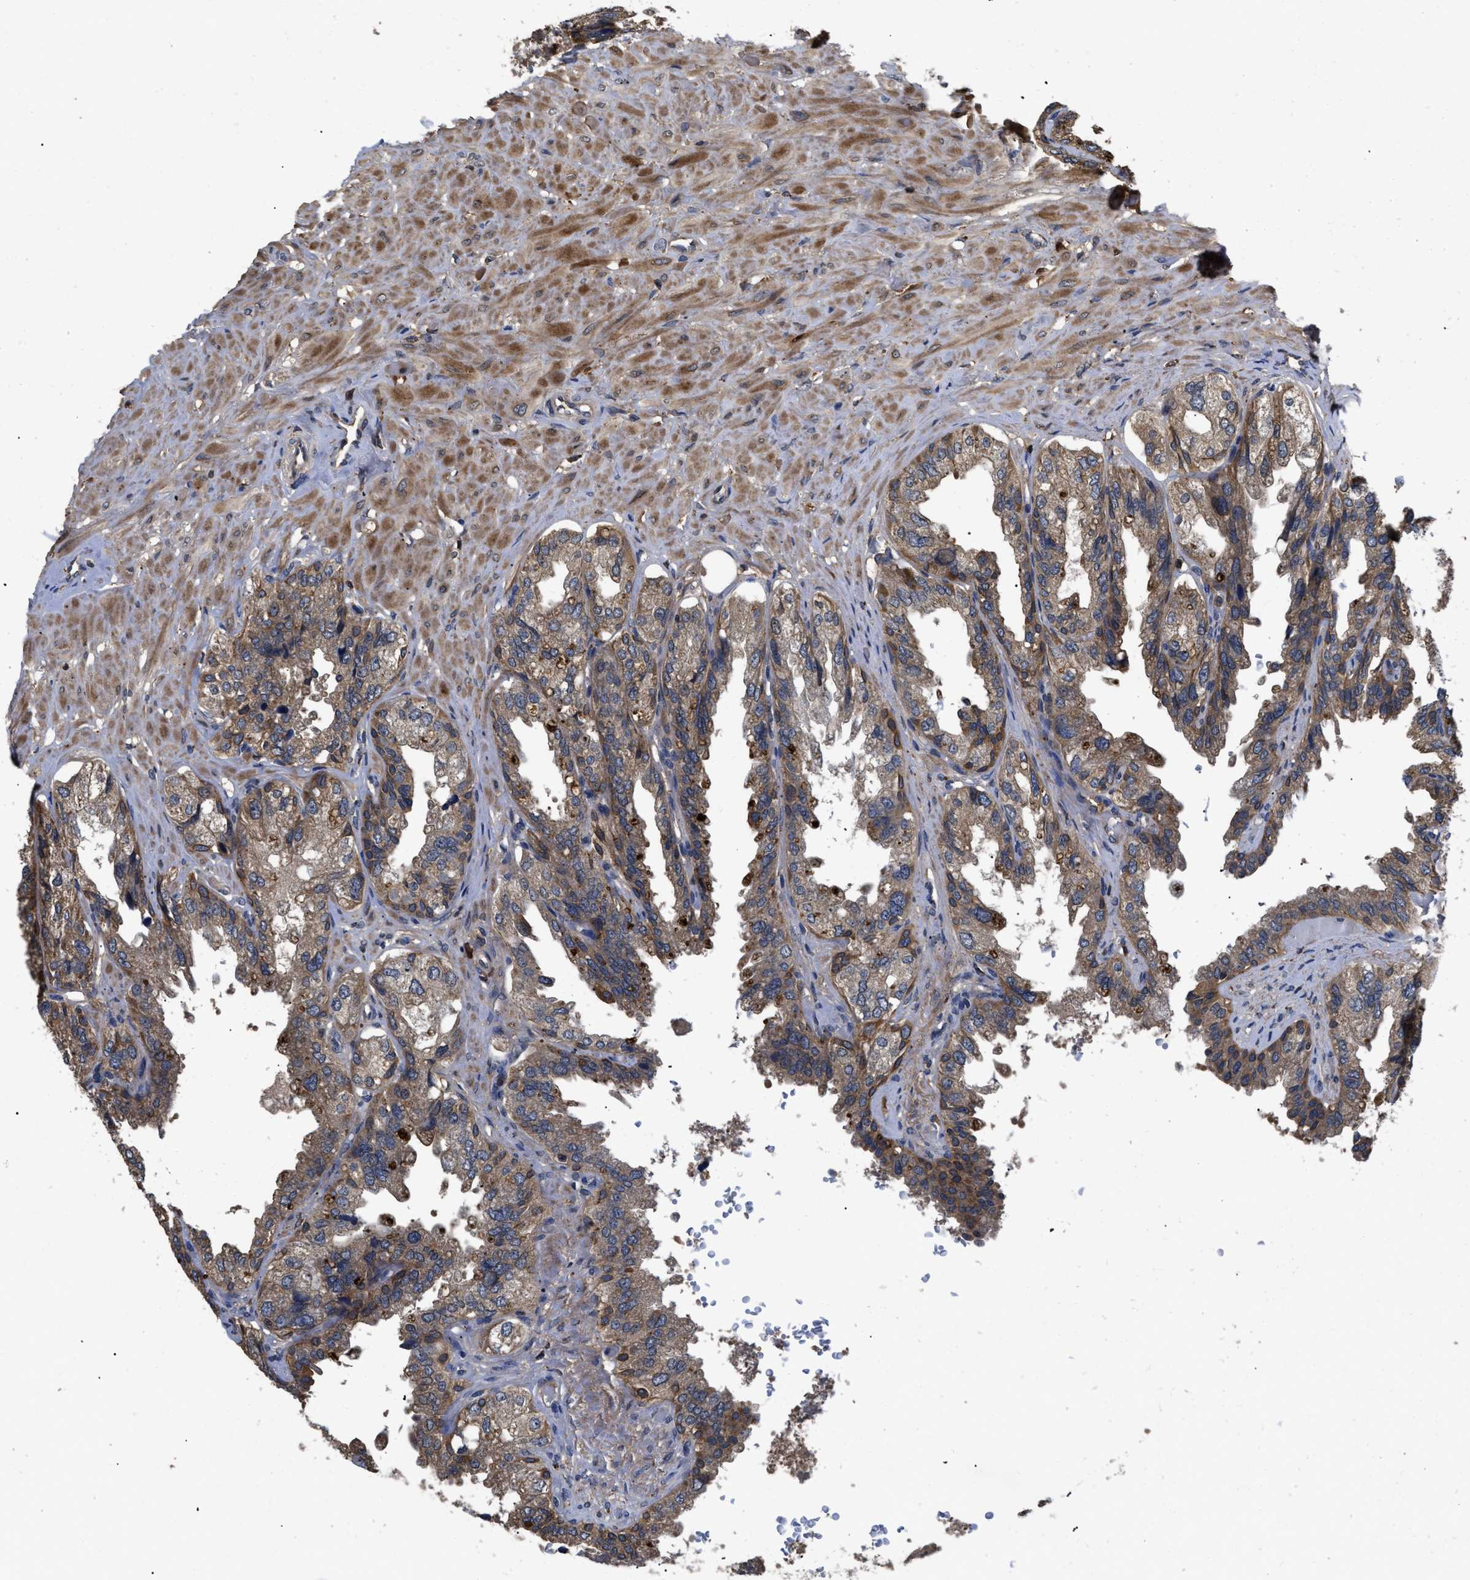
{"staining": {"intensity": "moderate", "quantity": ">75%", "location": "cytoplasmic/membranous"}, "tissue": "seminal vesicle", "cell_type": "Glandular cells", "image_type": "normal", "snomed": [{"axis": "morphology", "description": "Normal tissue, NOS"}, {"axis": "topography", "description": "Seminal veicle"}], "caption": "Seminal vesicle was stained to show a protein in brown. There is medium levels of moderate cytoplasmic/membranous staining in about >75% of glandular cells. (Stains: DAB in brown, nuclei in blue, Microscopy: brightfield microscopy at high magnification).", "gene": "LRRC3", "patient": {"sex": "male", "age": 68}}